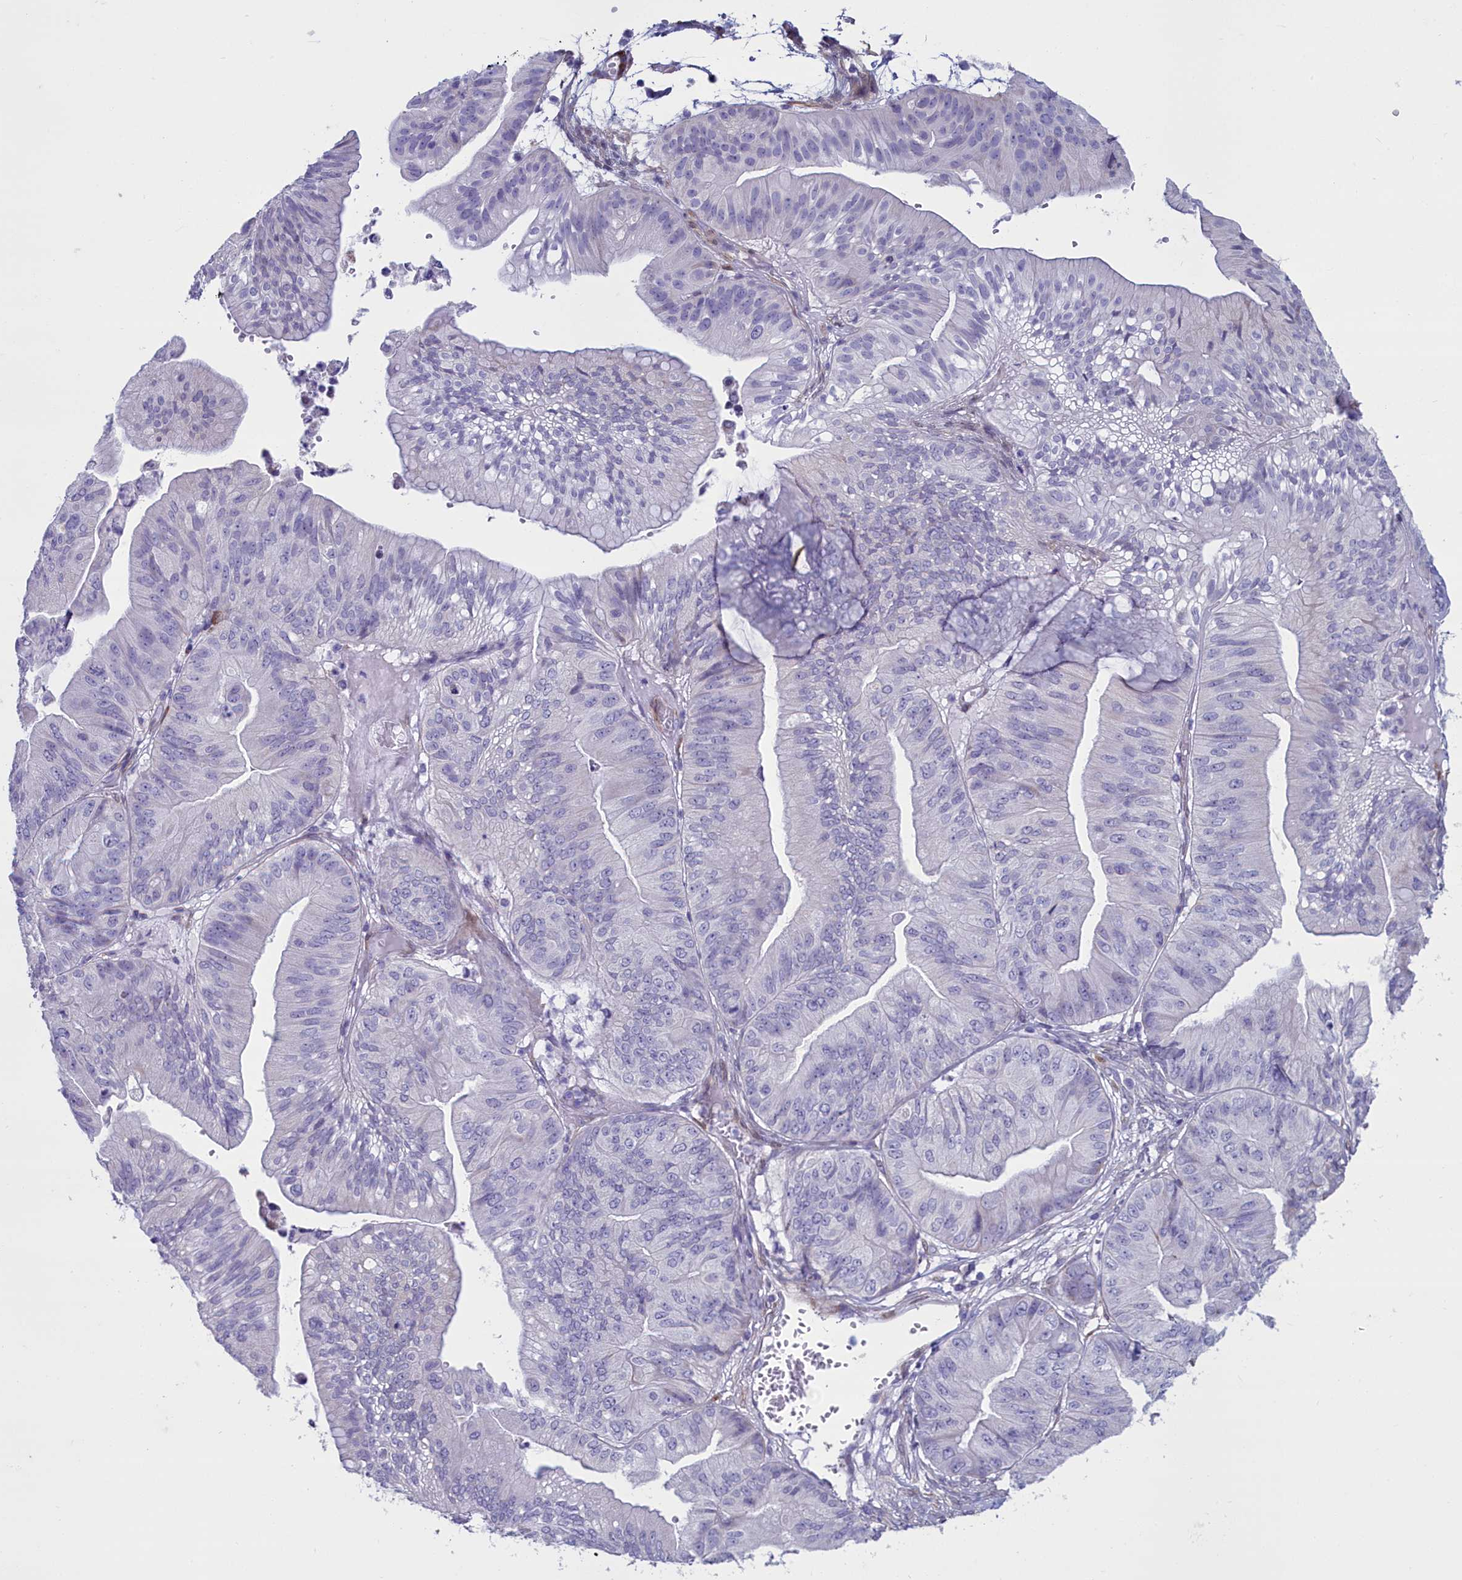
{"staining": {"intensity": "negative", "quantity": "none", "location": "none"}, "tissue": "ovarian cancer", "cell_type": "Tumor cells", "image_type": "cancer", "snomed": [{"axis": "morphology", "description": "Cystadenocarcinoma, mucinous, NOS"}, {"axis": "topography", "description": "Ovary"}], "caption": "Tumor cells are negative for brown protein staining in mucinous cystadenocarcinoma (ovarian). (DAB (3,3'-diaminobenzidine) immunohistochemistry with hematoxylin counter stain).", "gene": "PPP1R14A", "patient": {"sex": "female", "age": 61}}